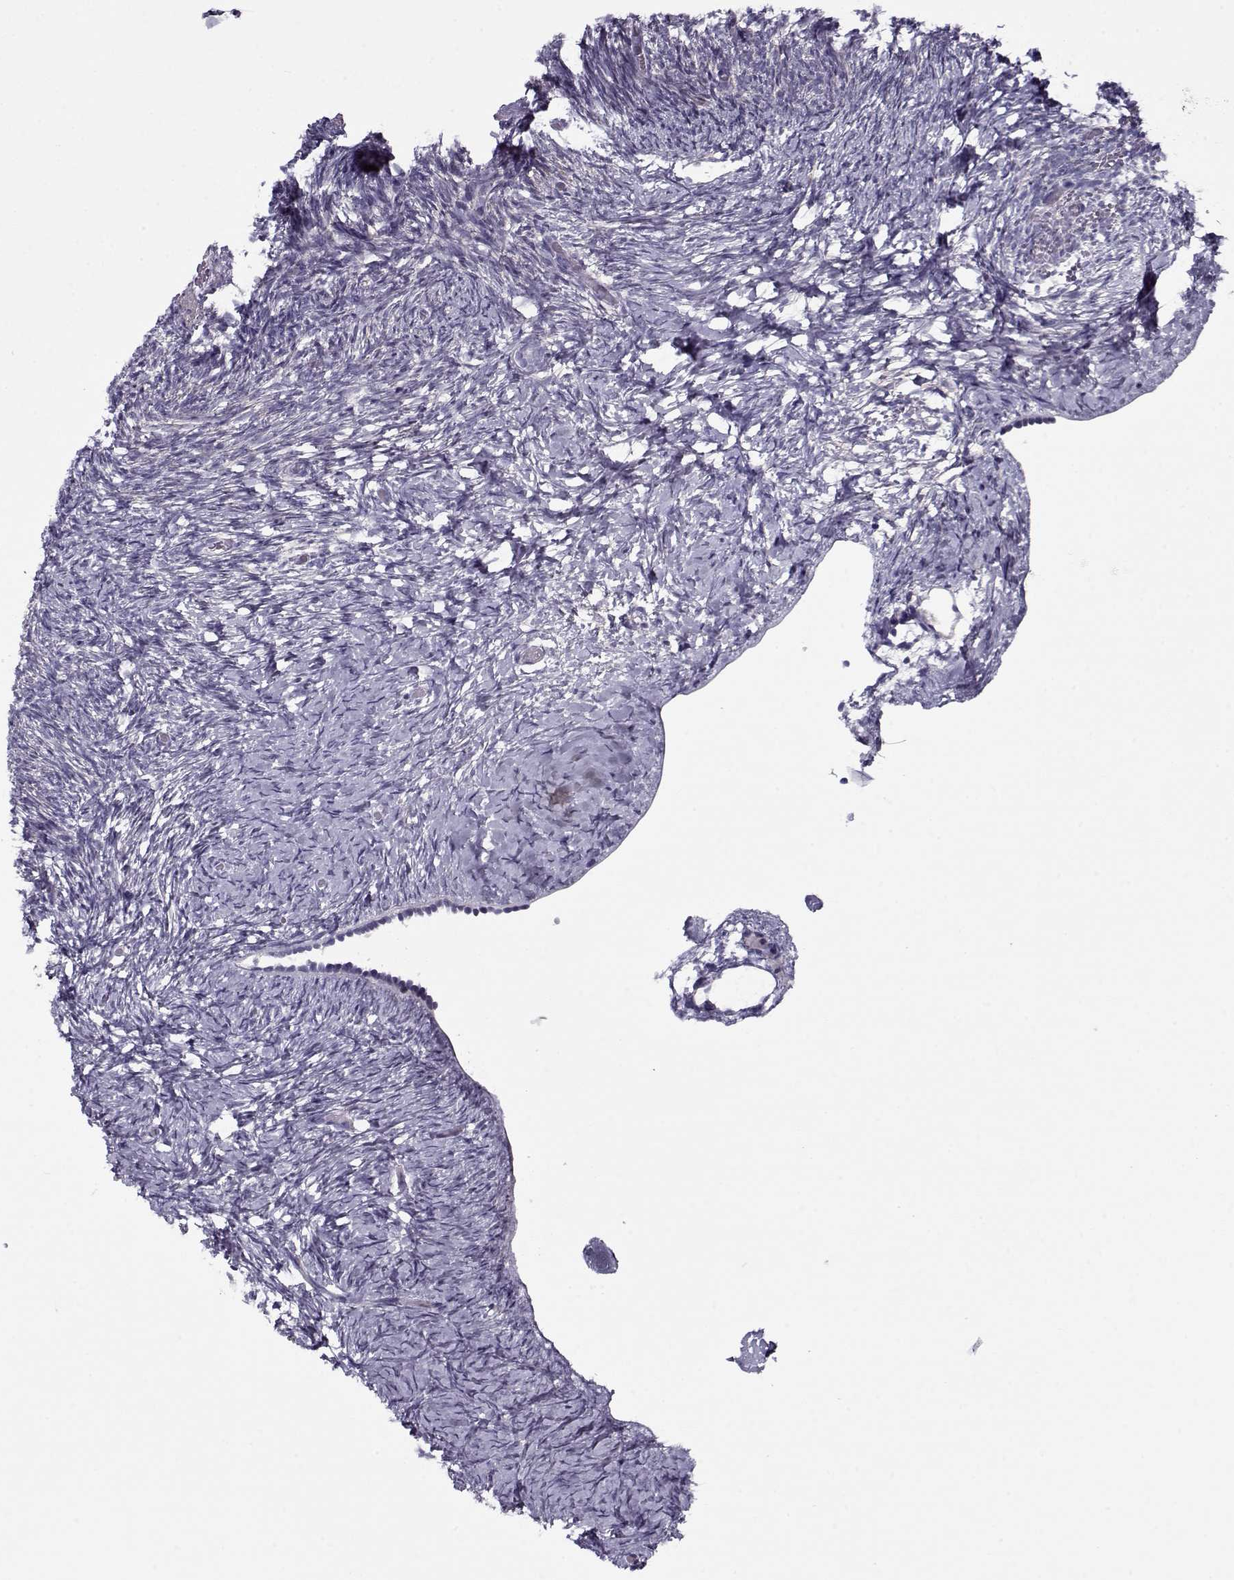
{"staining": {"intensity": "negative", "quantity": "none", "location": "none"}, "tissue": "ovary", "cell_type": "Follicle cells", "image_type": "normal", "snomed": [{"axis": "morphology", "description": "Normal tissue, NOS"}, {"axis": "topography", "description": "Ovary"}], "caption": "Follicle cells show no significant protein staining in normal ovary. (Immunohistochemistry (ihc), brightfield microscopy, high magnification).", "gene": "PP2D1", "patient": {"sex": "female", "age": 39}}